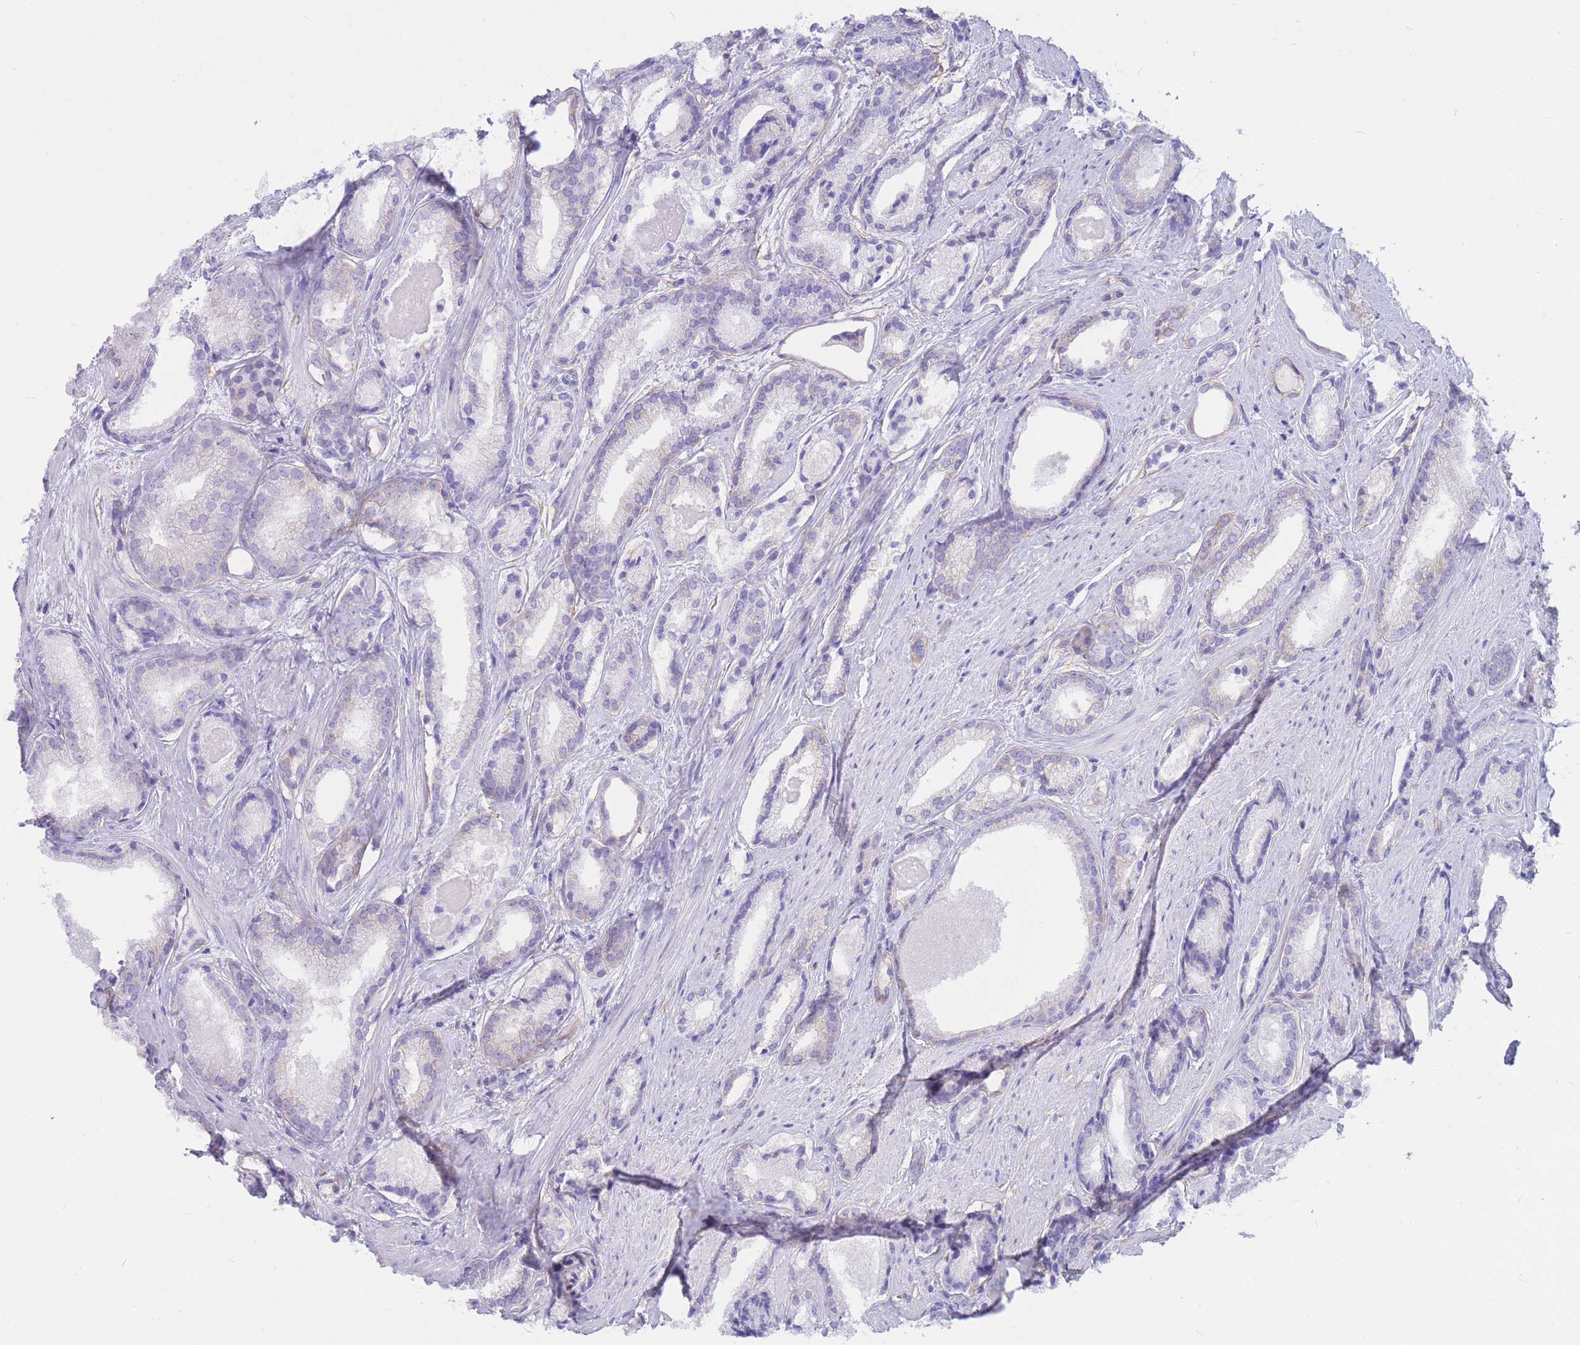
{"staining": {"intensity": "negative", "quantity": "none", "location": "none"}, "tissue": "prostate cancer", "cell_type": "Tumor cells", "image_type": "cancer", "snomed": [{"axis": "morphology", "description": "Adenocarcinoma, Low grade"}, {"axis": "topography", "description": "Prostate"}], "caption": "Prostate cancer (adenocarcinoma (low-grade)) was stained to show a protein in brown. There is no significant positivity in tumor cells. (DAB IHC, high magnification).", "gene": "ADD2", "patient": {"sex": "male", "age": 68}}